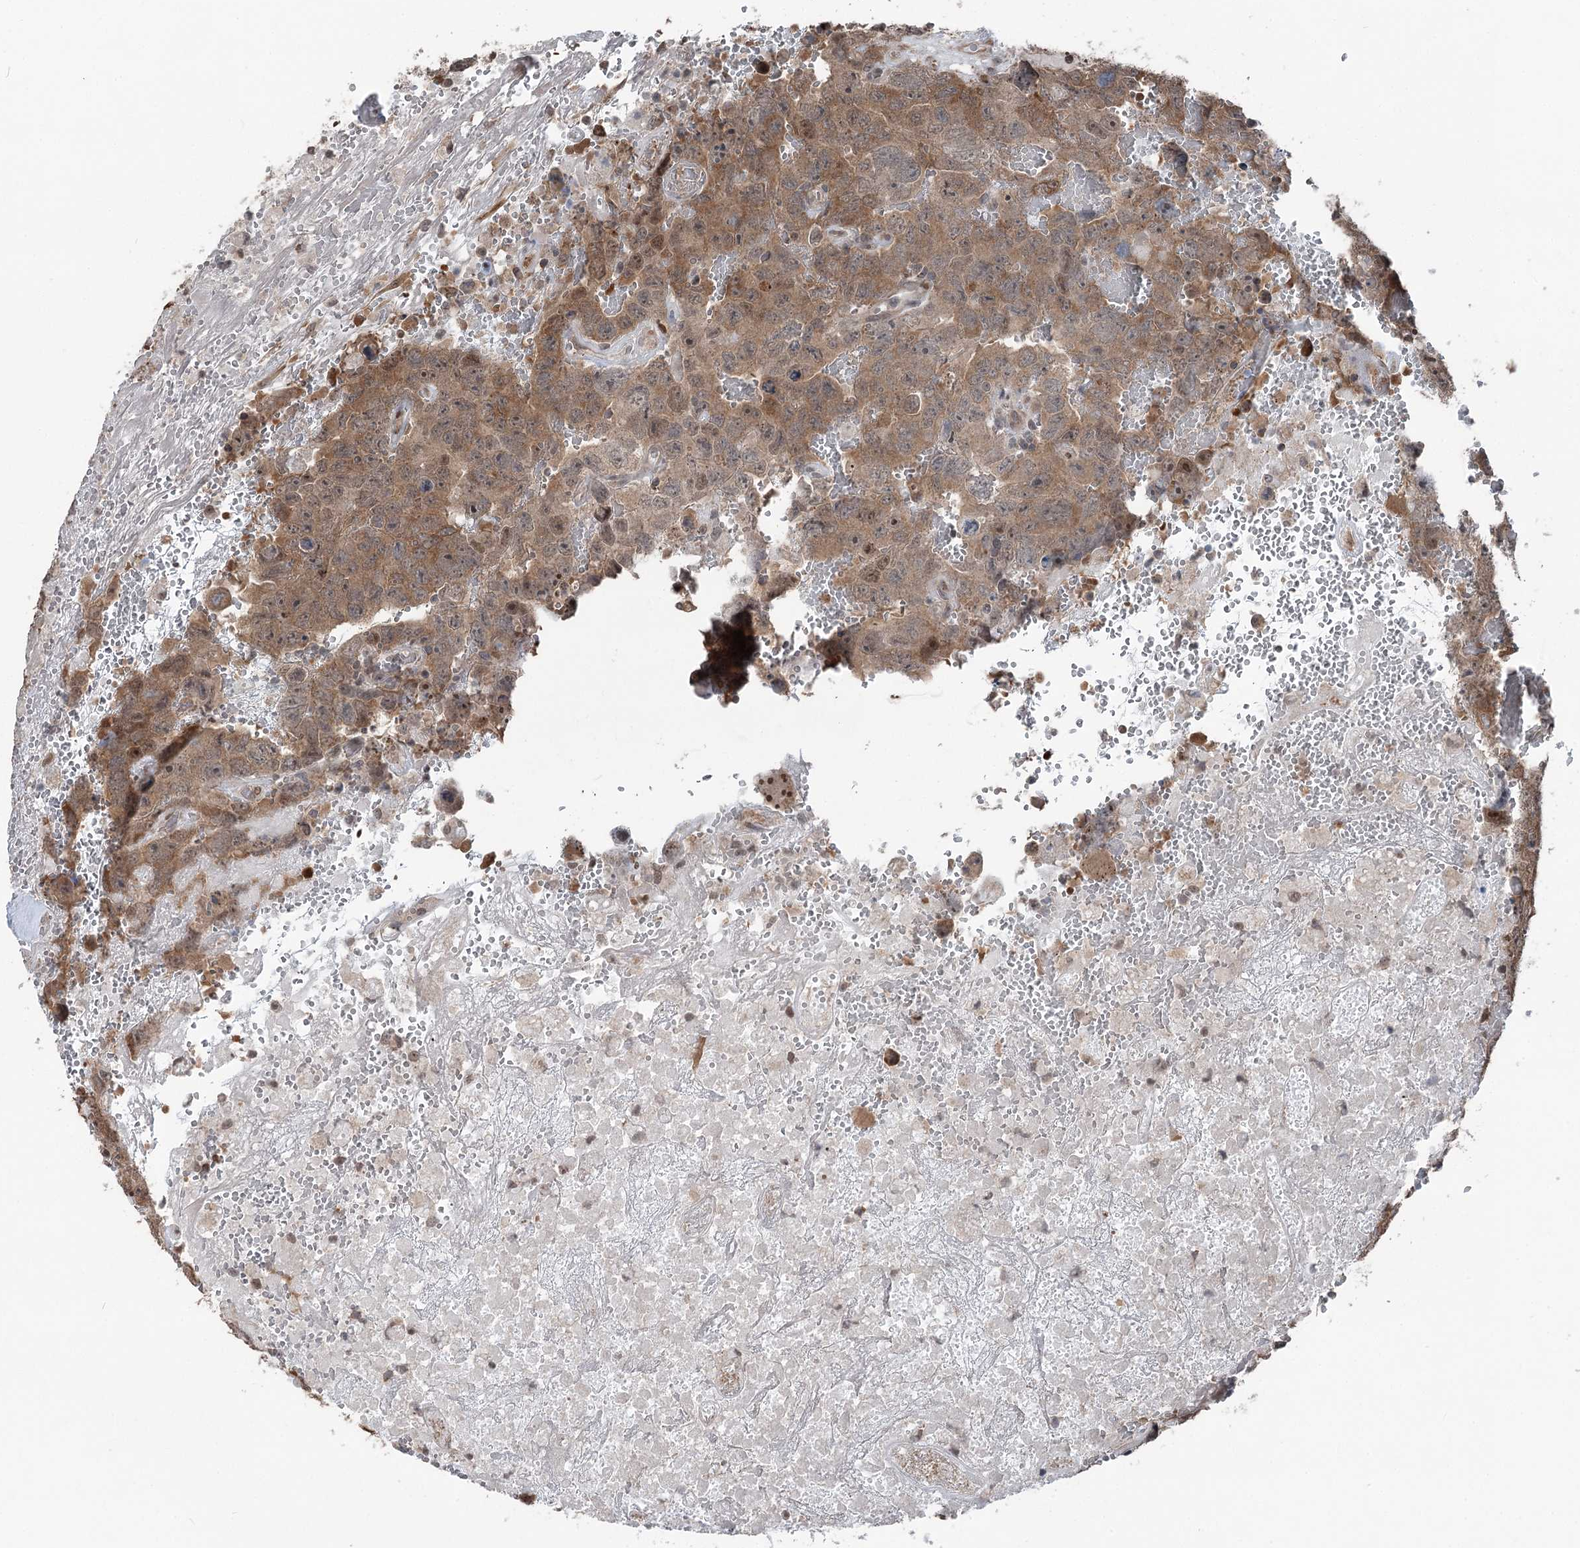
{"staining": {"intensity": "moderate", "quantity": ">75%", "location": "cytoplasmic/membranous"}, "tissue": "testis cancer", "cell_type": "Tumor cells", "image_type": "cancer", "snomed": [{"axis": "morphology", "description": "Carcinoma, Embryonal, NOS"}, {"axis": "topography", "description": "Testis"}], "caption": "Moderate cytoplasmic/membranous protein staining is seen in about >75% of tumor cells in testis cancer.", "gene": "CCSER2", "patient": {"sex": "male", "age": 45}}